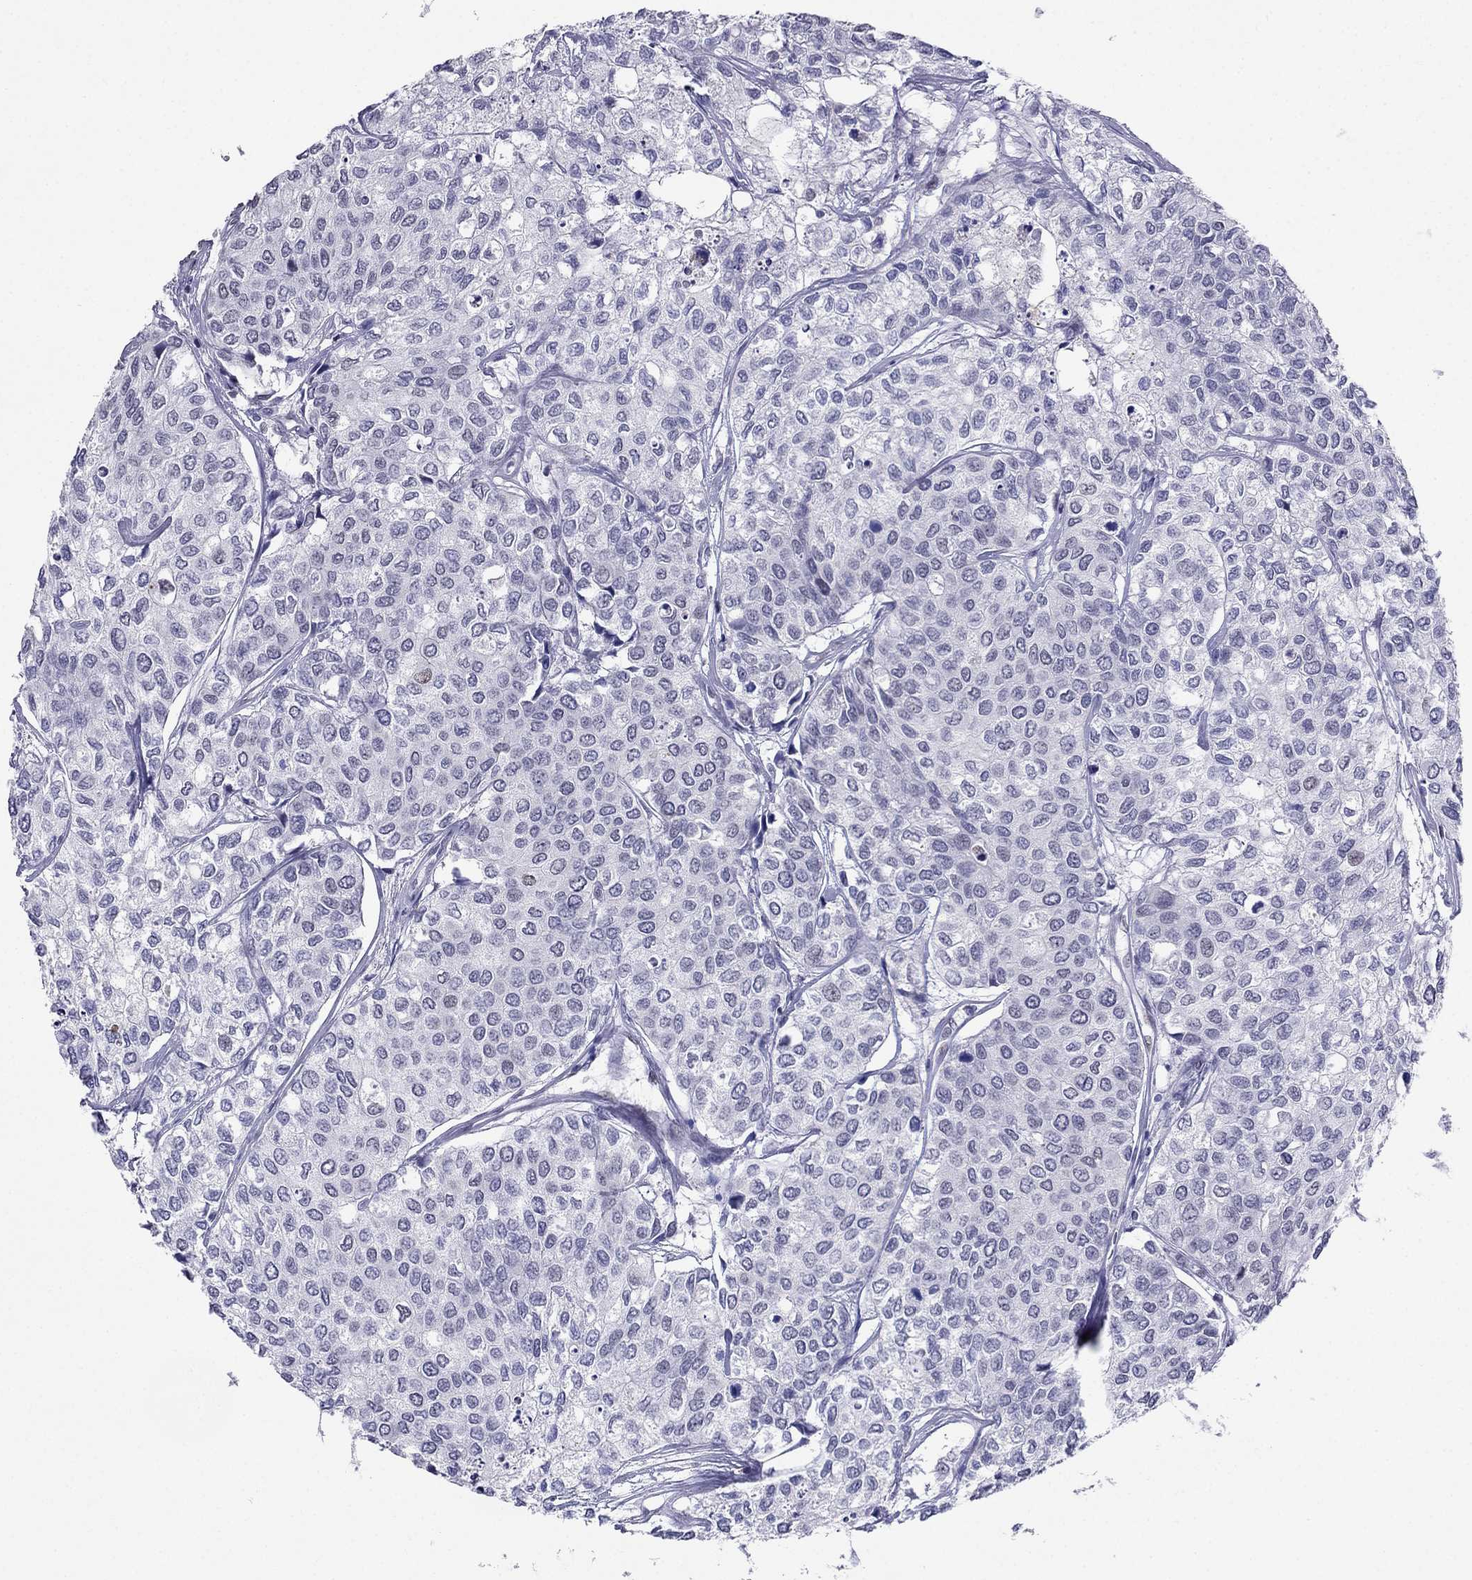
{"staining": {"intensity": "negative", "quantity": "none", "location": "none"}, "tissue": "urothelial cancer", "cell_type": "Tumor cells", "image_type": "cancer", "snomed": [{"axis": "morphology", "description": "Urothelial carcinoma, High grade"}, {"axis": "topography", "description": "Urinary bladder"}], "caption": "Immunohistochemical staining of human urothelial cancer demonstrates no significant staining in tumor cells.", "gene": "PPM1G", "patient": {"sex": "male", "age": 73}}